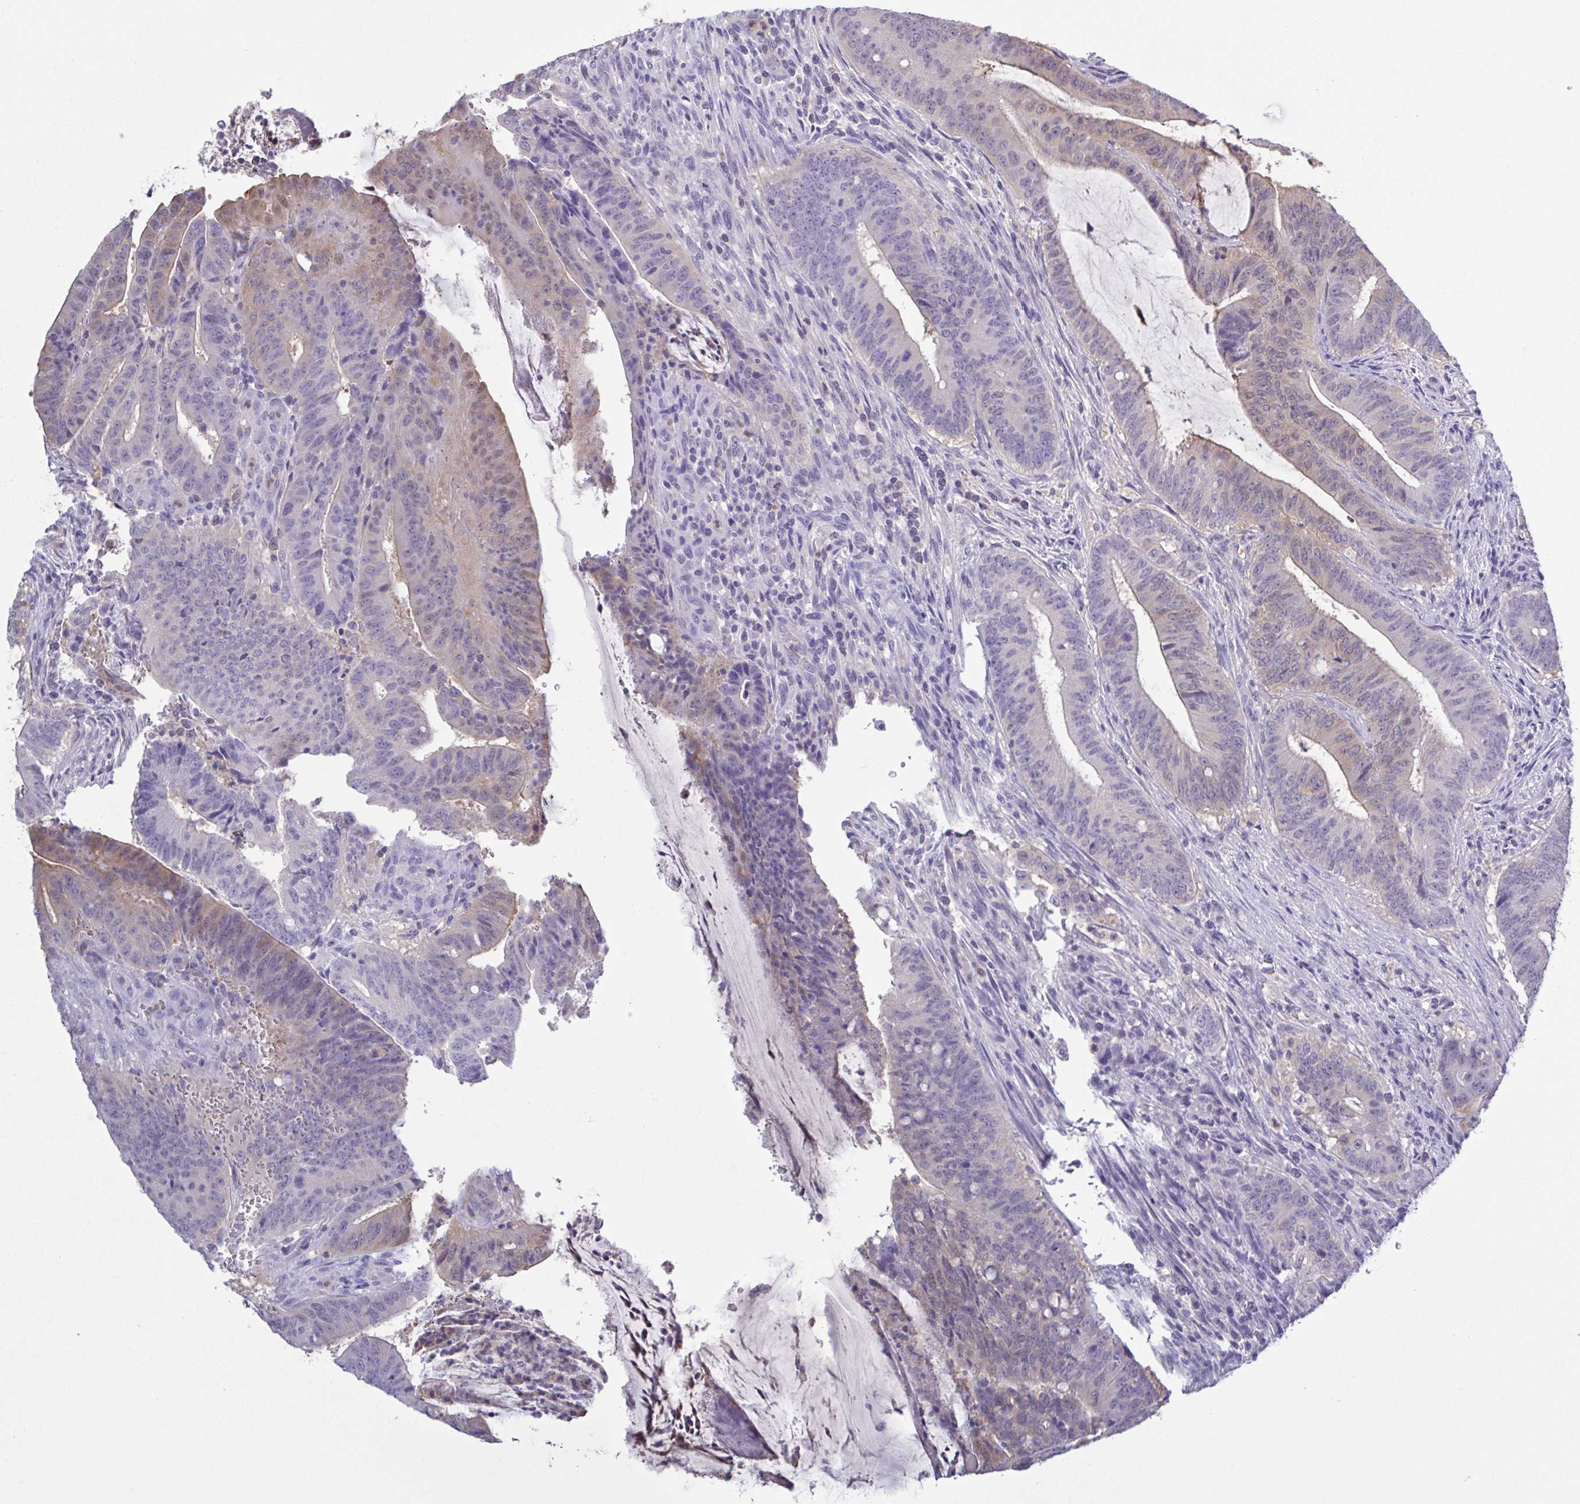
{"staining": {"intensity": "weak", "quantity": "25%-75%", "location": "cytoplasmic/membranous"}, "tissue": "colorectal cancer", "cell_type": "Tumor cells", "image_type": "cancer", "snomed": [{"axis": "morphology", "description": "Adenocarcinoma, NOS"}, {"axis": "topography", "description": "Colon"}], "caption": "Tumor cells show weak cytoplasmic/membranous staining in approximately 25%-75% of cells in colorectal adenocarcinoma.", "gene": "LDHC", "patient": {"sex": "female", "age": 43}}